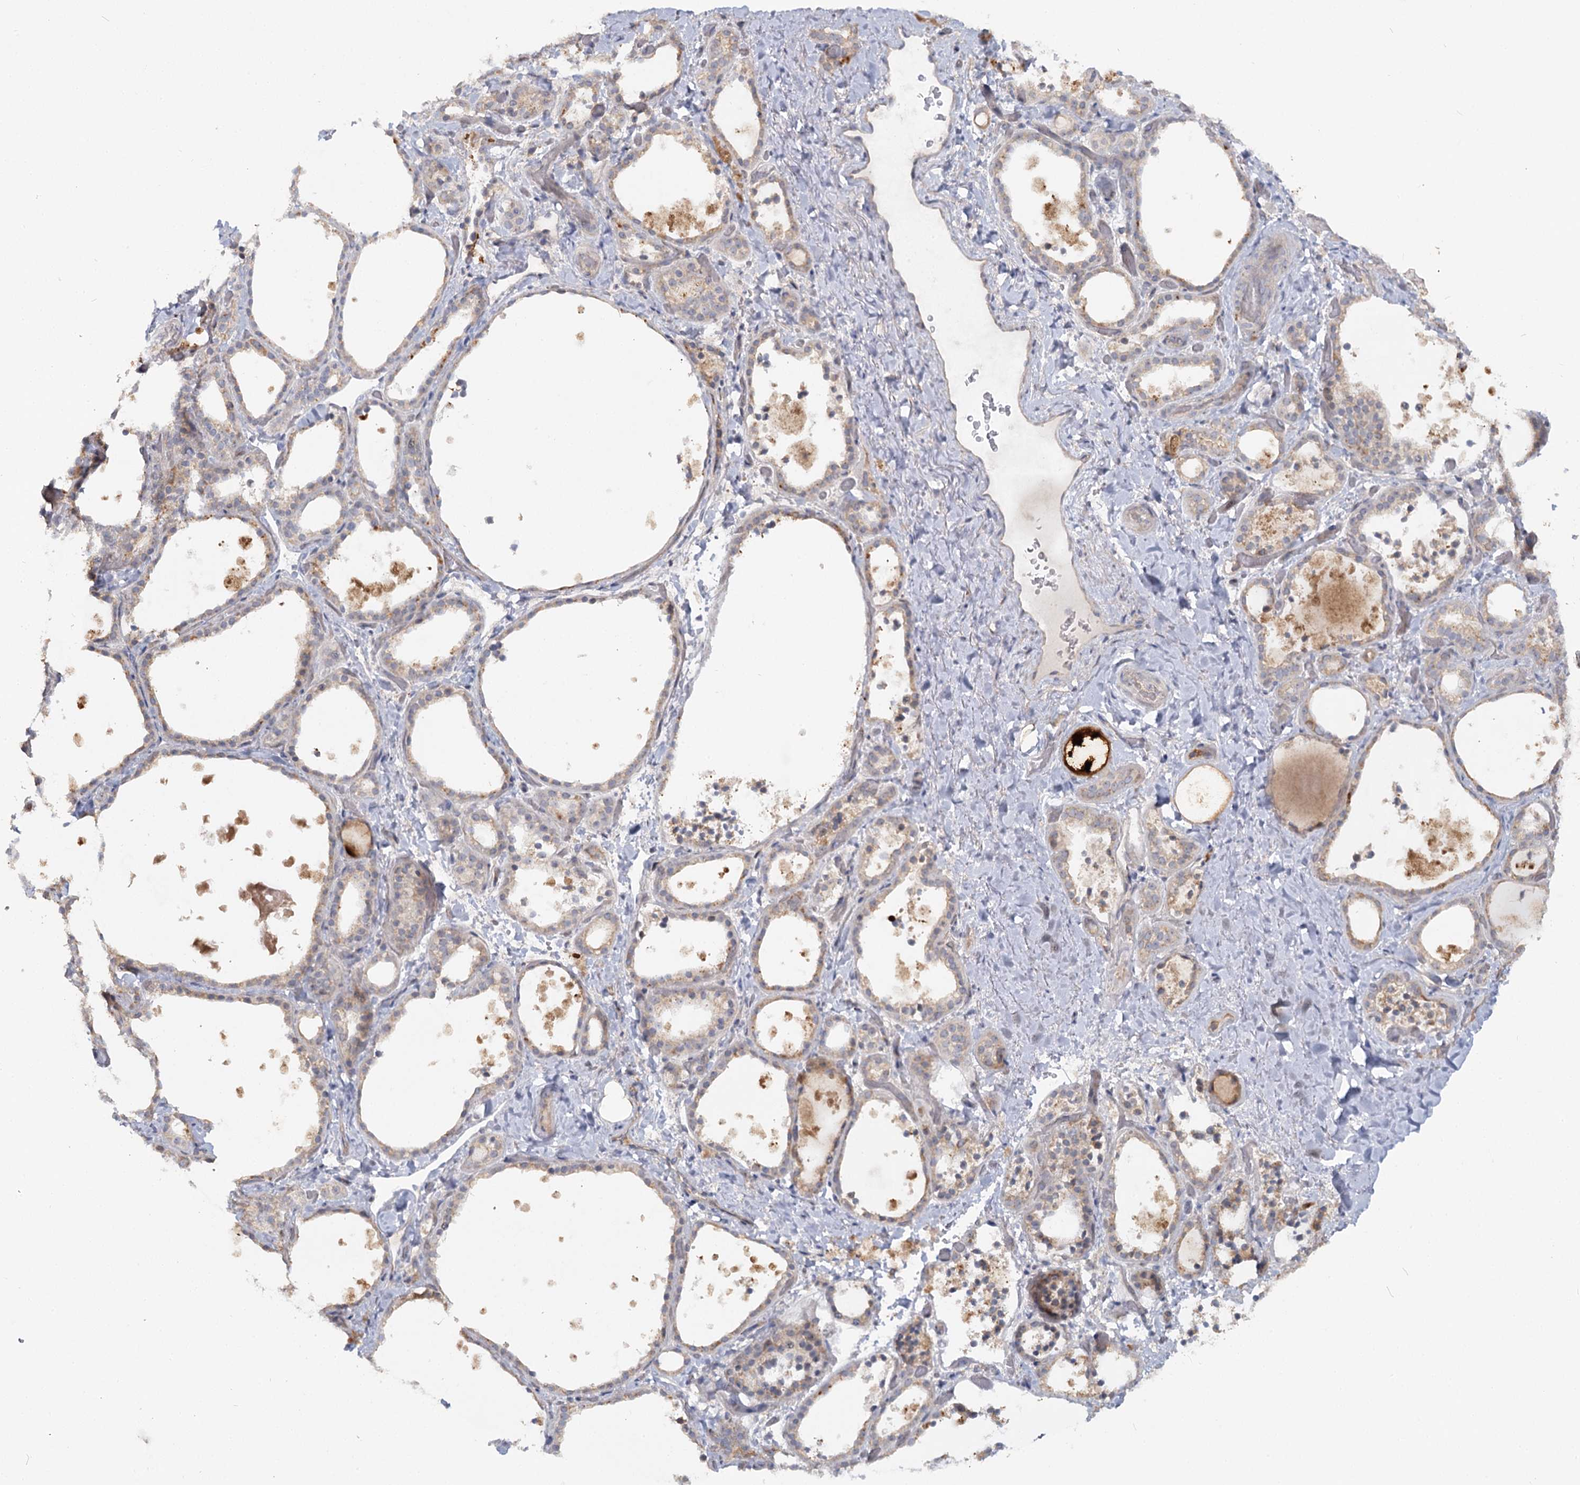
{"staining": {"intensity": "weak", "quantity": "<25%", "location": "cytoplasmic/membranous"}, "tissue": "thyroid gland", "cell_type": "Glandular cells", "image_type": "normal", "snomed": [{"axis": "morphology", "description": "Normal tissue, NOS"}, {"axis": "topography", "description": "Thyroid gland"}], "caption": "High magnification brightfield microscopy of unremarkable thyroid gland stained with DAB (3,3'-diaminobenzidine) (brown) and counterstained with hematoxylin (blue): glandular cells show no significant expression. Nuclei are stained in blue.", "gene": "ANGPTL5", "patient": {"sex": "female", "age": 44}}